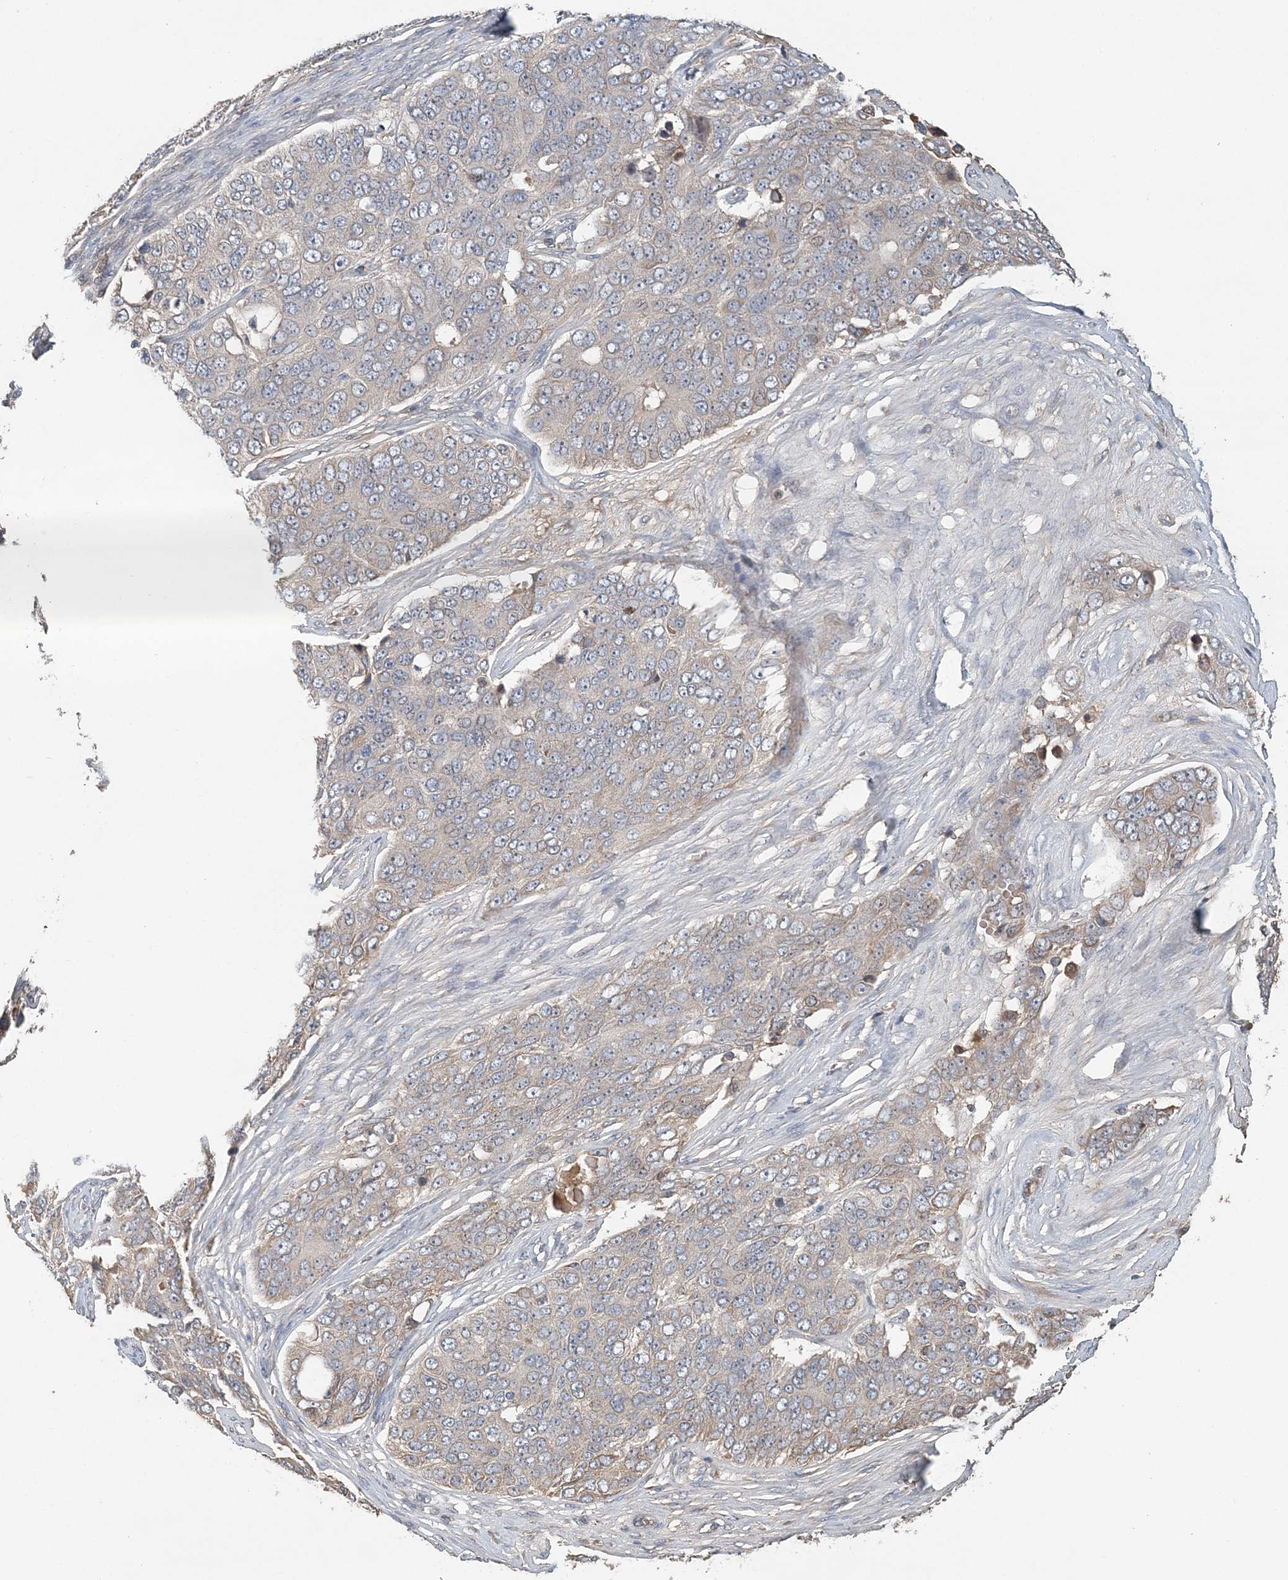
{"staining": {"intensity": "moderate", "quantity": "<25%", "location": "cytoplasmic/membranous"}, "tissue": "ovarian cancer", "cell_type": "Tumor cells", "image_type": "cancer", "snomed": [{"axis": "morphology", "description": "Carcinoma, endometroid"}, {"axis": "topography", "description": "Ovary"}], "caption": "The micrograph displays immunohistochemical staining of endometroid carcinoma (ovarian). There is moderate cytoplasmic/membranous positivity is appreciated in approximately <25% of tumor cells. Using DAB (3,3'-diaminobenzidine) (brown) and hematoxylin (blue) stains, captured at high magnification using brightfield microscopy.", "gene": "SYCP3", "patient": {"sex": "female", "age": 51}}